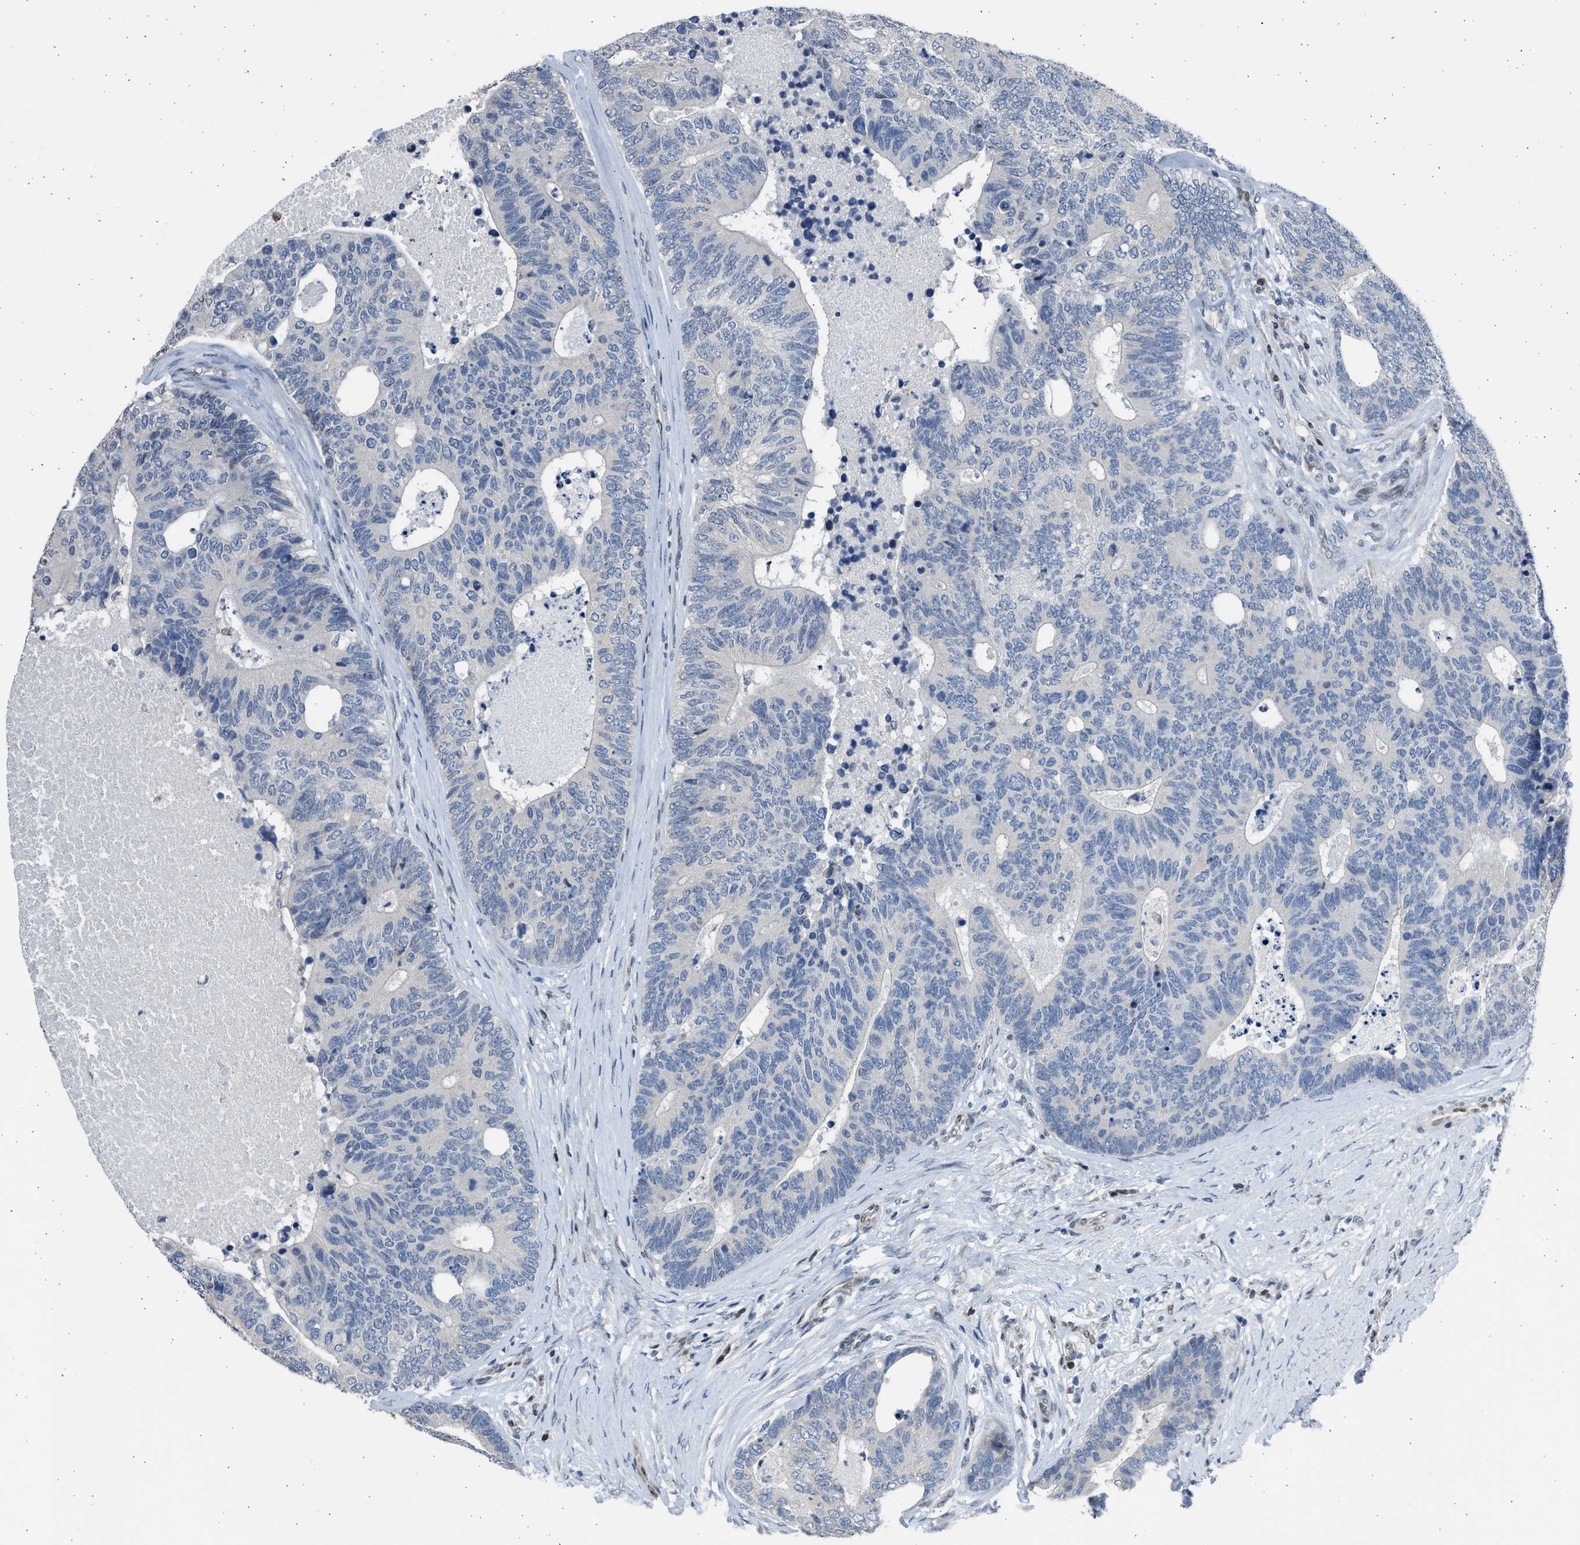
{"staining": {"intensity": "moderate", "quantity": "<25%", "location": "nuclear"}, "tissue": "colorectal cancer", "cell_type": "Tumor cells", "image_type": "cancer", "snomed": [{"axis": "morphology", "description": "Adenocarcinoma, NOS"}, {"axis": "topography", "description": "Colon"}], "caption": "The histopathology image shows immunohistochemical staining of adenocarcinoma (colorectal). There is moderate nuclear positivity is appreciated in about <25% of tumor cells. Immunohistochemistry (ihc) stains the protein of interest in brown and the nuclei are stained blue.", "gene": "HMGN3", "patient": {"sex": "female", "age": 67}}